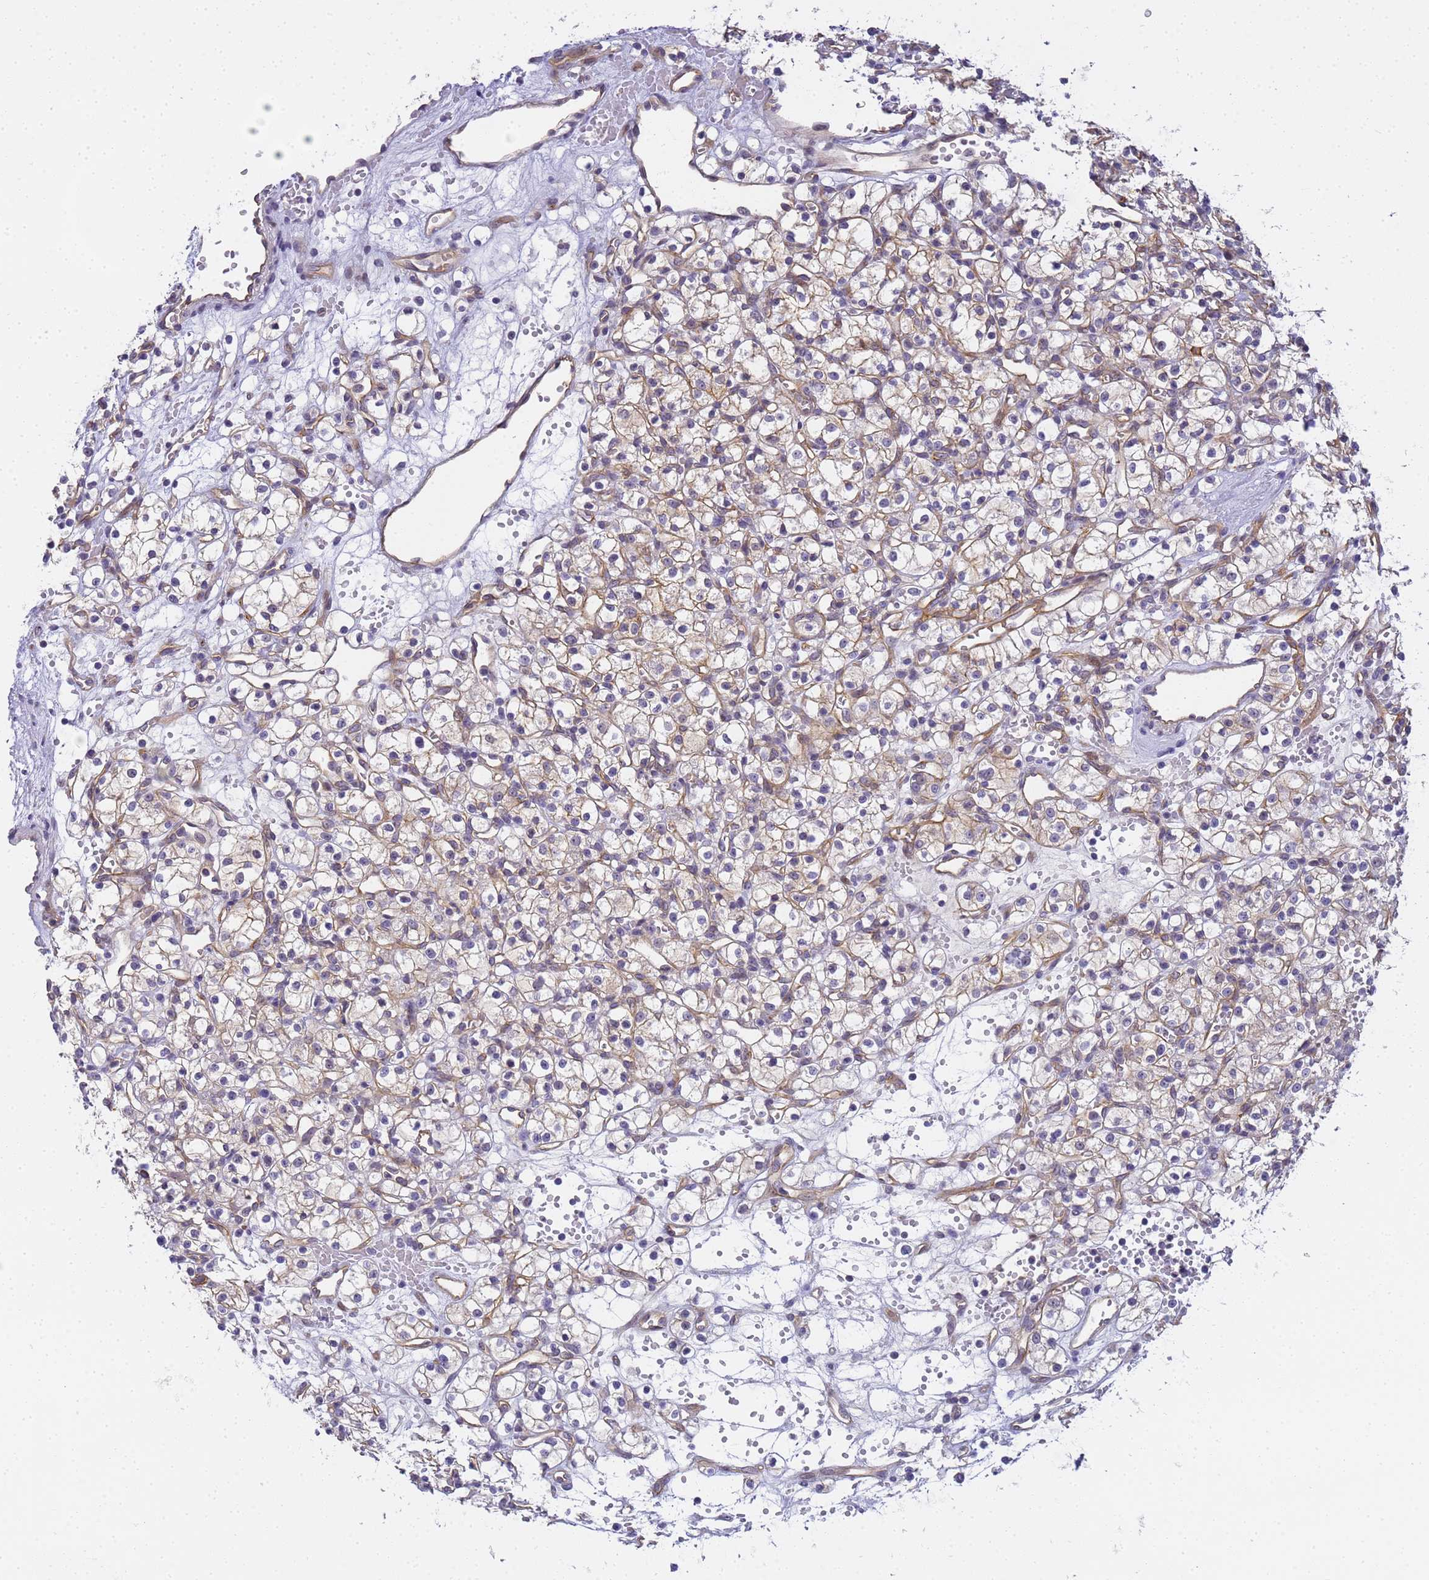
{"staining": {"intensity": "weak", "quantity": "25%-75%", "location": "cytoplasmic/membranous"}, "tissue": "renal cancer", "cell_type": "Tumor cells", "image_type": "cancer", "snomed": [{"axis": "morphology", "description": "Adenocarcinoma, NOS"}, {"axis": "topography", "description": "Kidney"}], "caption": "Immunohistochemical staining of renal adenocarcinoma displays low levels of weak cytoplasmic/membranous staining in about 25%-75% of tumor cells.", "gene": "GON4L", "patient": {"sex": "female", "age": 59}}